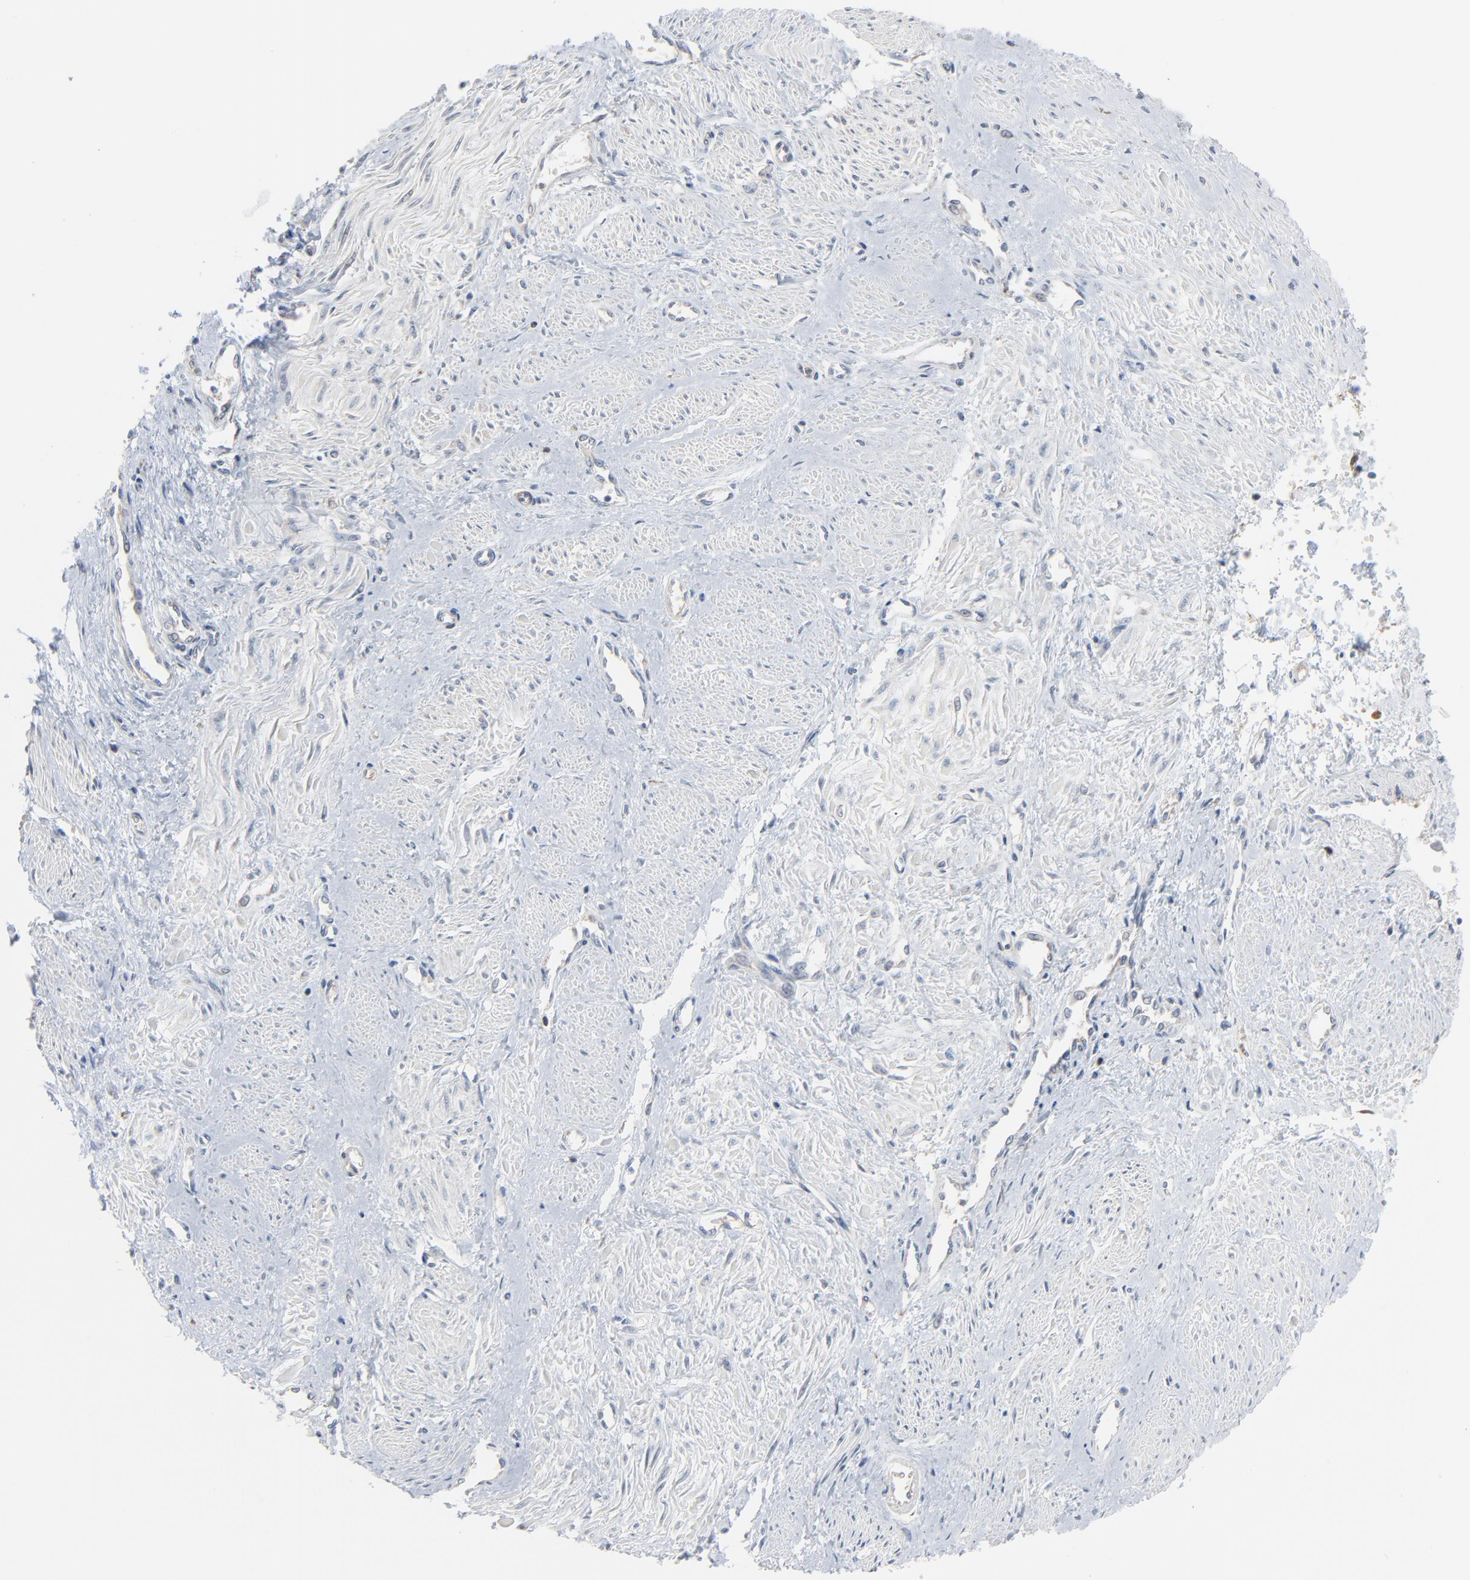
{"staining": {"intensity": "negative", "quantity": "none", "location": "none"}, "tissue": "smooth muscle", "cell_type": "Smooth muscle cells", "image_type": "normal", "snomed": [{"axis": "morphology", "description": "Normal tissue, NOS"}, {"axis": "topography", "description": "Smooth muscle"}, {"axis": "topography", "description": "Uterus"}], "caption": "This image is of normal smooth muscle stained with IHC to label a protein in brown with the nuclei are counter-stained blue. There is no staining in smooth muscle cells. (Brightfield microscopy of DAB immunohistochemistry at high magnification).", "gene": "OPTN", "patient": {"sex": "female", "age": 39}}